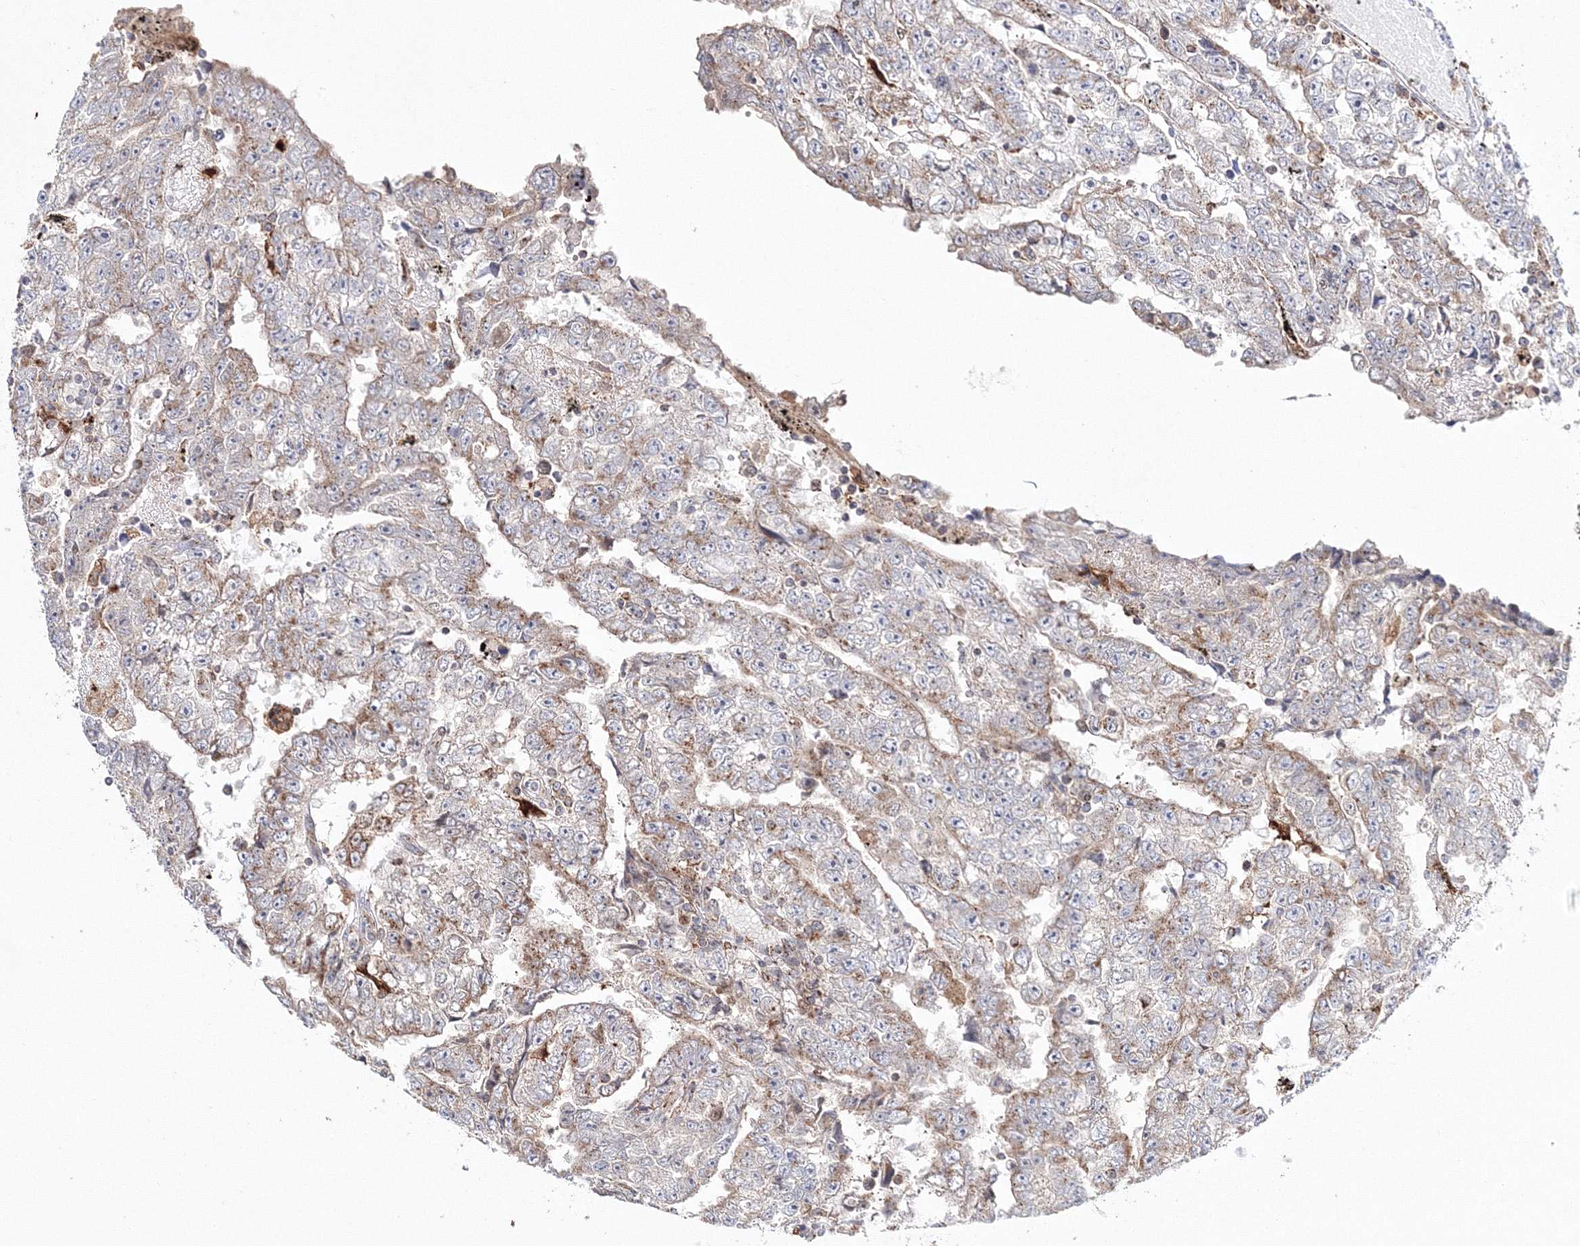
{"staining": {"intensity": "negative", "quantity": "none", "location": "none"}, "tissue": "testis cancer", "cell_type": "Tumor cells", "image_type": "cancer", "snomed": [{"axis": "morphology", "description": "Carcinoma, Embryonal, NOS"}, {"axis": "topography", "description": "Testis"}], "caption": "Tumor cells show no significant staining in testis embryonal carcinoma.", "gene": "ARCN1", "patient": {"sex": "male", "age": 25}}